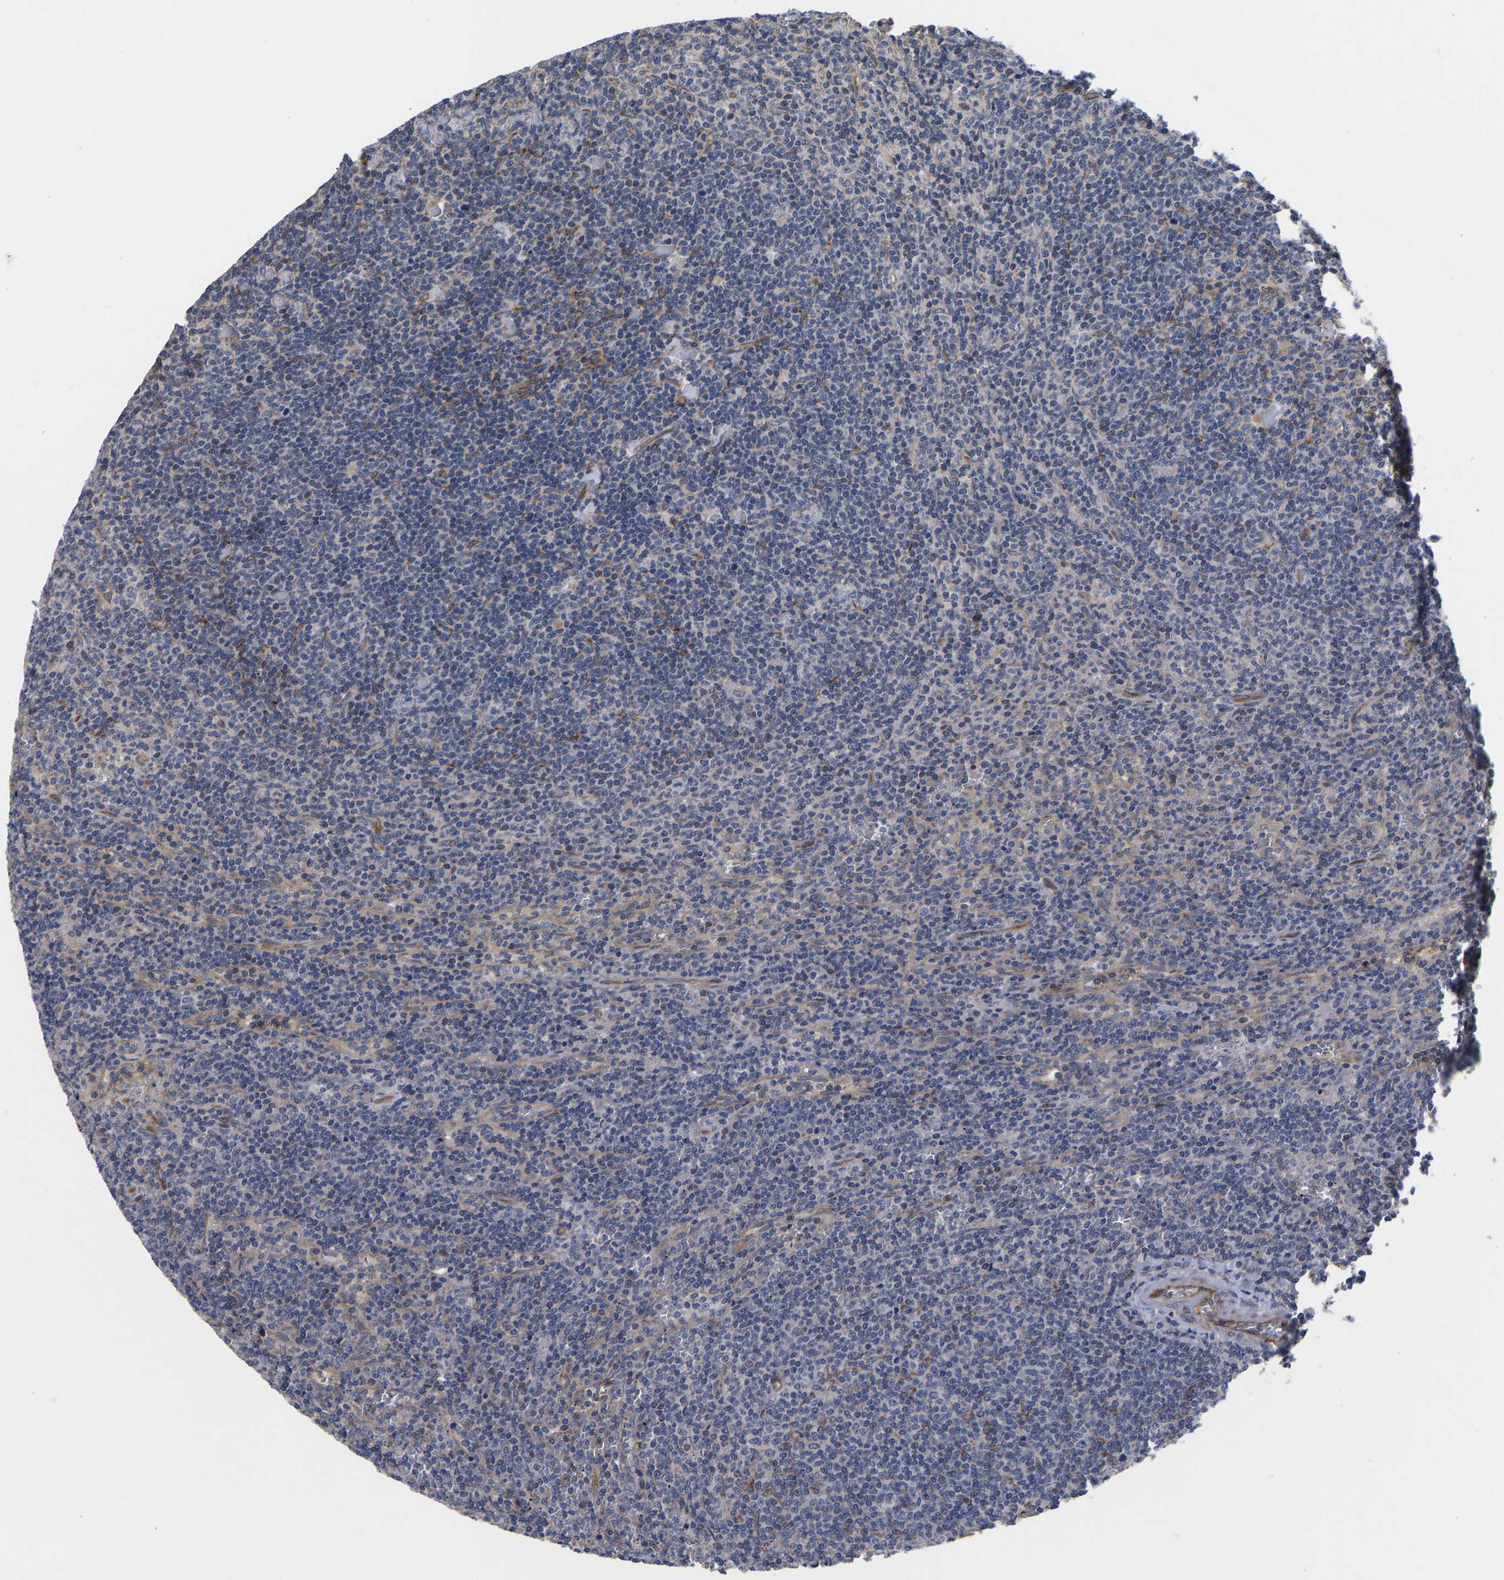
{"staining": {"intensity": "weak", "quantity": "<25%", "location": "cytoplasmic/membranous"}, "tissue": "lymphoma", "cell_type": "Tumor cells", "image_type": "cancer", "snomed": [{"axis": "morphology", "description": "Malignant lymphoma, non-Hodgkin's type, Low grade"}, {"axis": "topography", "description": "Spleen"}], "caption": "Low-grade malignant lymphoma, non-Hodgkin's type was stained to show a protein in brown. There is no significant positivity in tumor cells. The staining was performed using DAB to visualize the protein expression in brown, while the nuclei were stained in blue with hematoxylin (Magnification: 20x).", "gene": "FRRS1", "patient": {"sex": "female", "age": 50}}